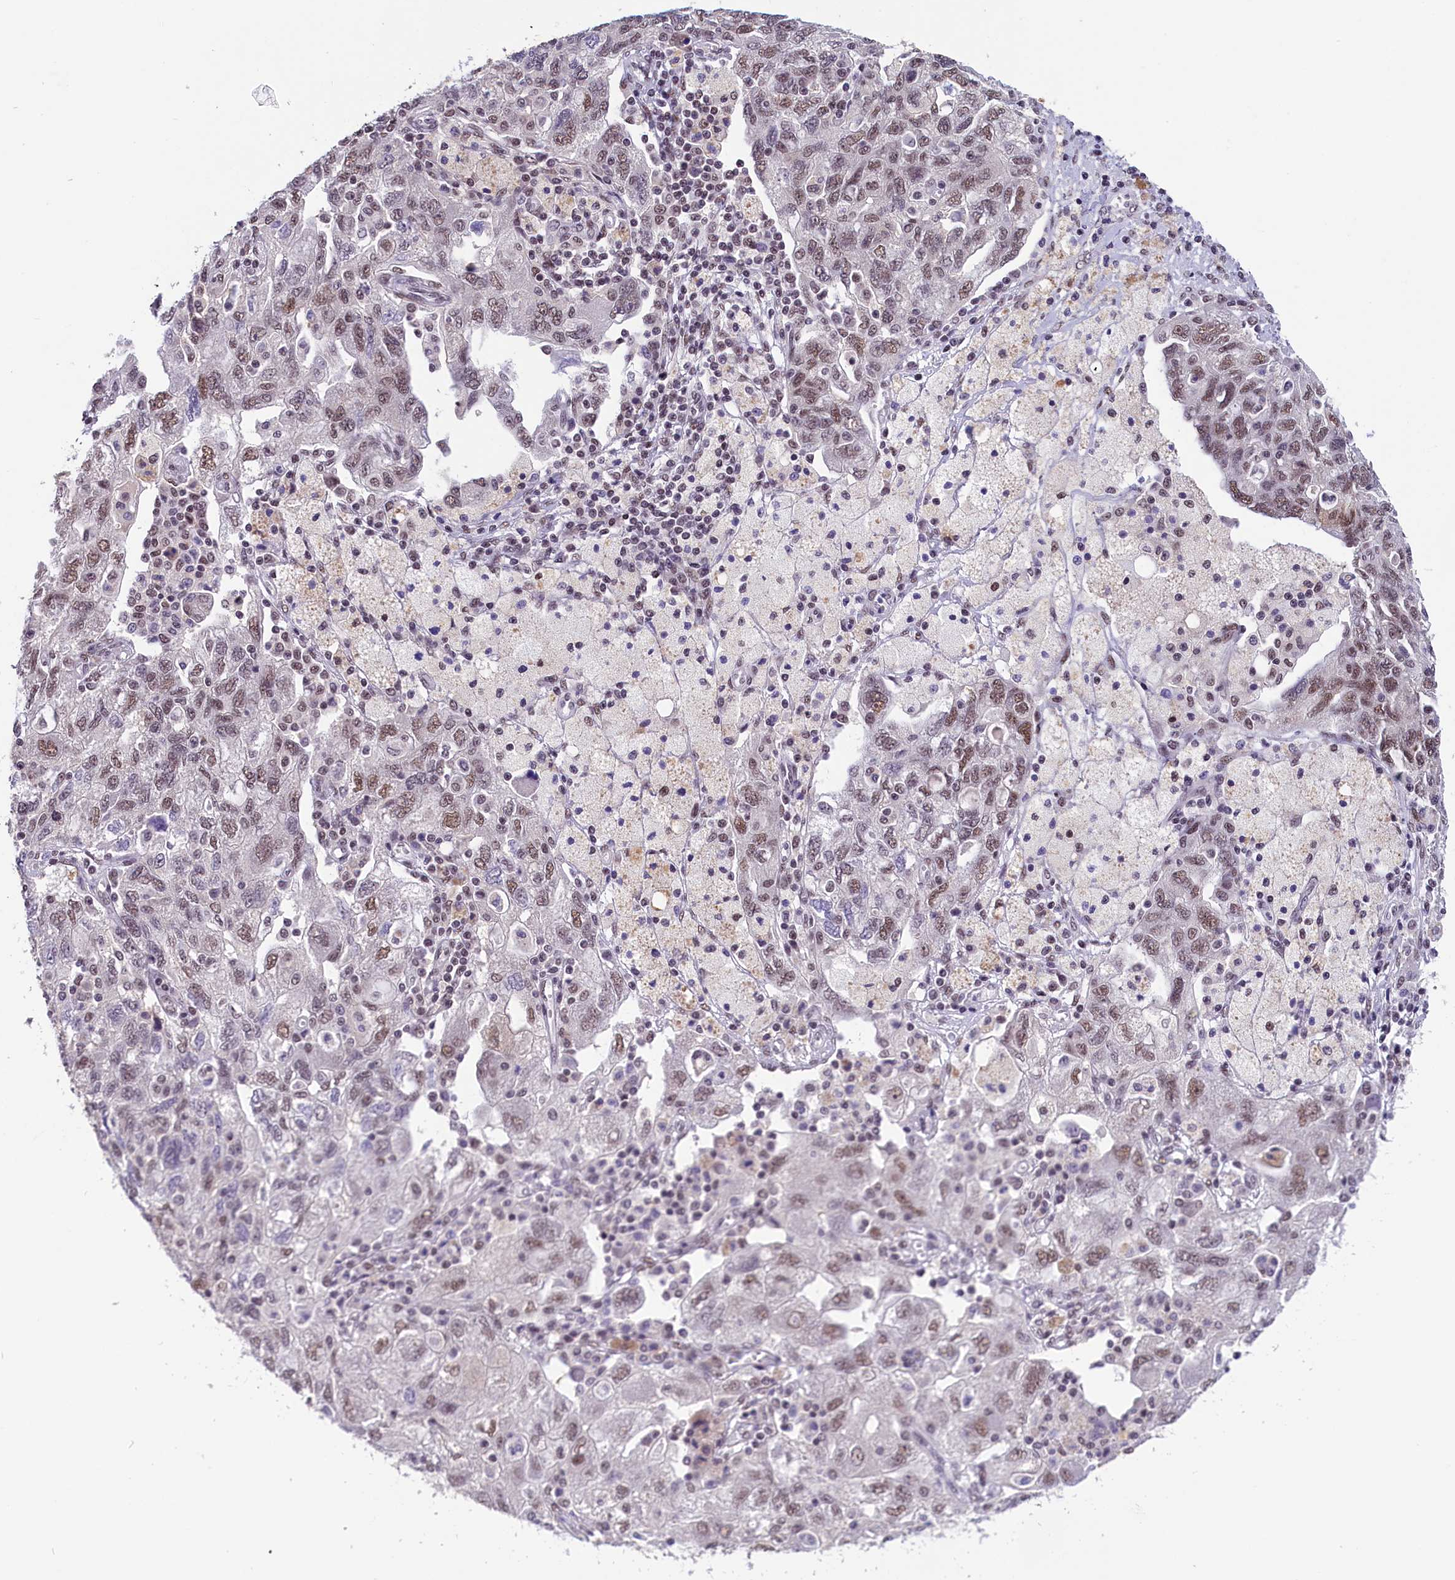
{"staining": {"intensity": "moderate", "quantity": "25%-75%", "location": "nuclear"}, "tissue": "ovarian cancer", "cell_type": "Tumor cells", "image_type": "cancer", "snomed": [{"axis": "morphology", "description": "Carcinoma, NOS"}, {"axis": "morphology", "description": "Cystadenocarcinoma, serous, NOS"}, {"axis": "topography", "description": "Ovary"}], "caption": "Human ovarian cancer stained with a protein marker exhibits moderate staining in tumor cells.", "gene": "ZC3H4", "patient": {"sex": "female", "age": 69}}